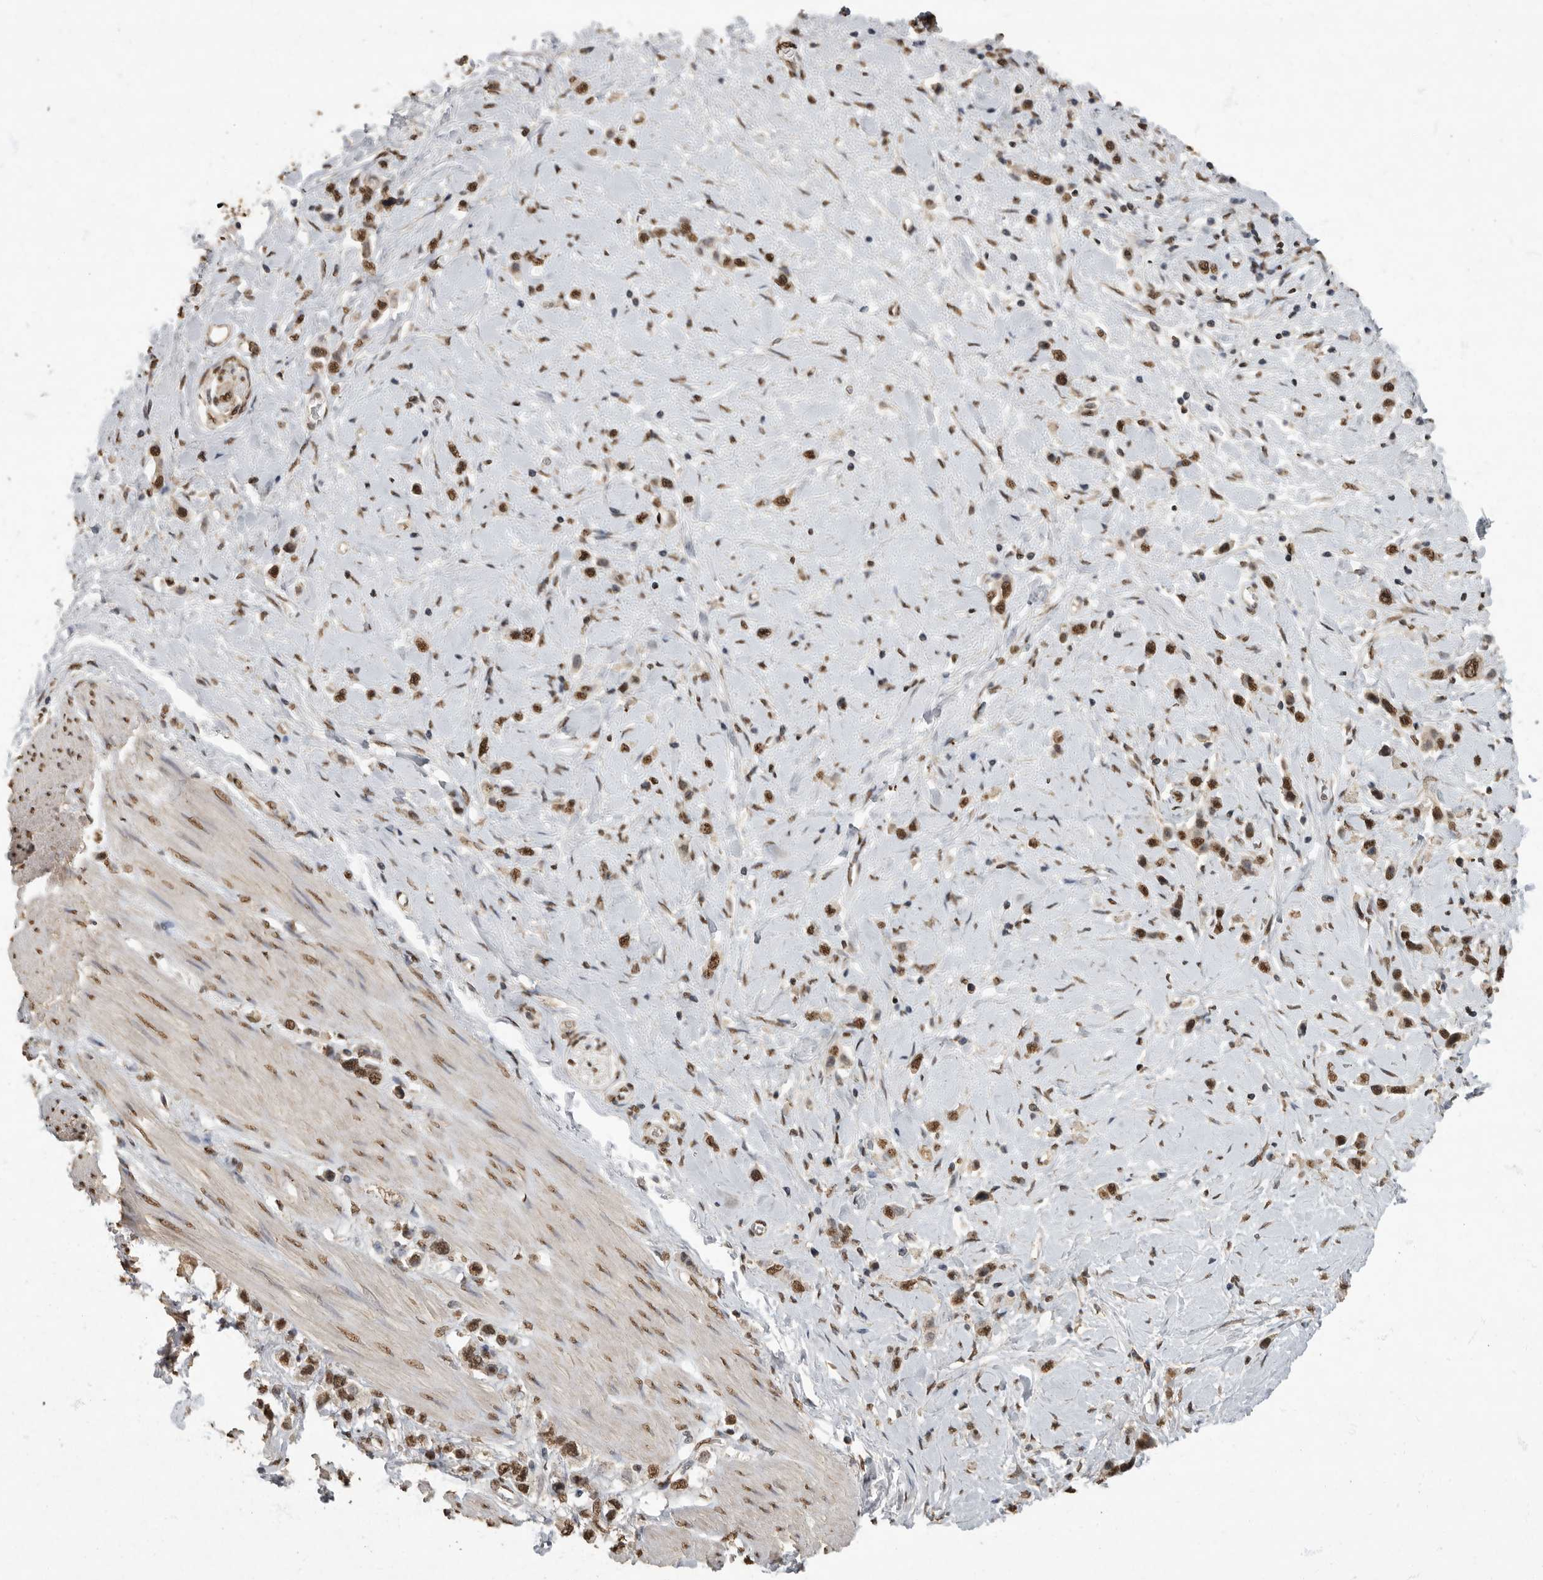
{"staining": {"intensity": "strong", "quantity": ">75%", "location": "nuclear"}, "tissue": "stomach cancer", "cell_type": "Tumor cells", "image_type": "cancer", "snomed": [{"axis": "morphology", "description": "Adenocarcinoma, NOS"}, {"axis": "topography", "description": "Stomach"}], "caption": "The histopathology image demonstrates a brown stain indicating the presence of a protein in the nuclear of tumor cells in stomach cancer.", "gene": "NBL1", "patient": {"sex": "female", "age": 65}}